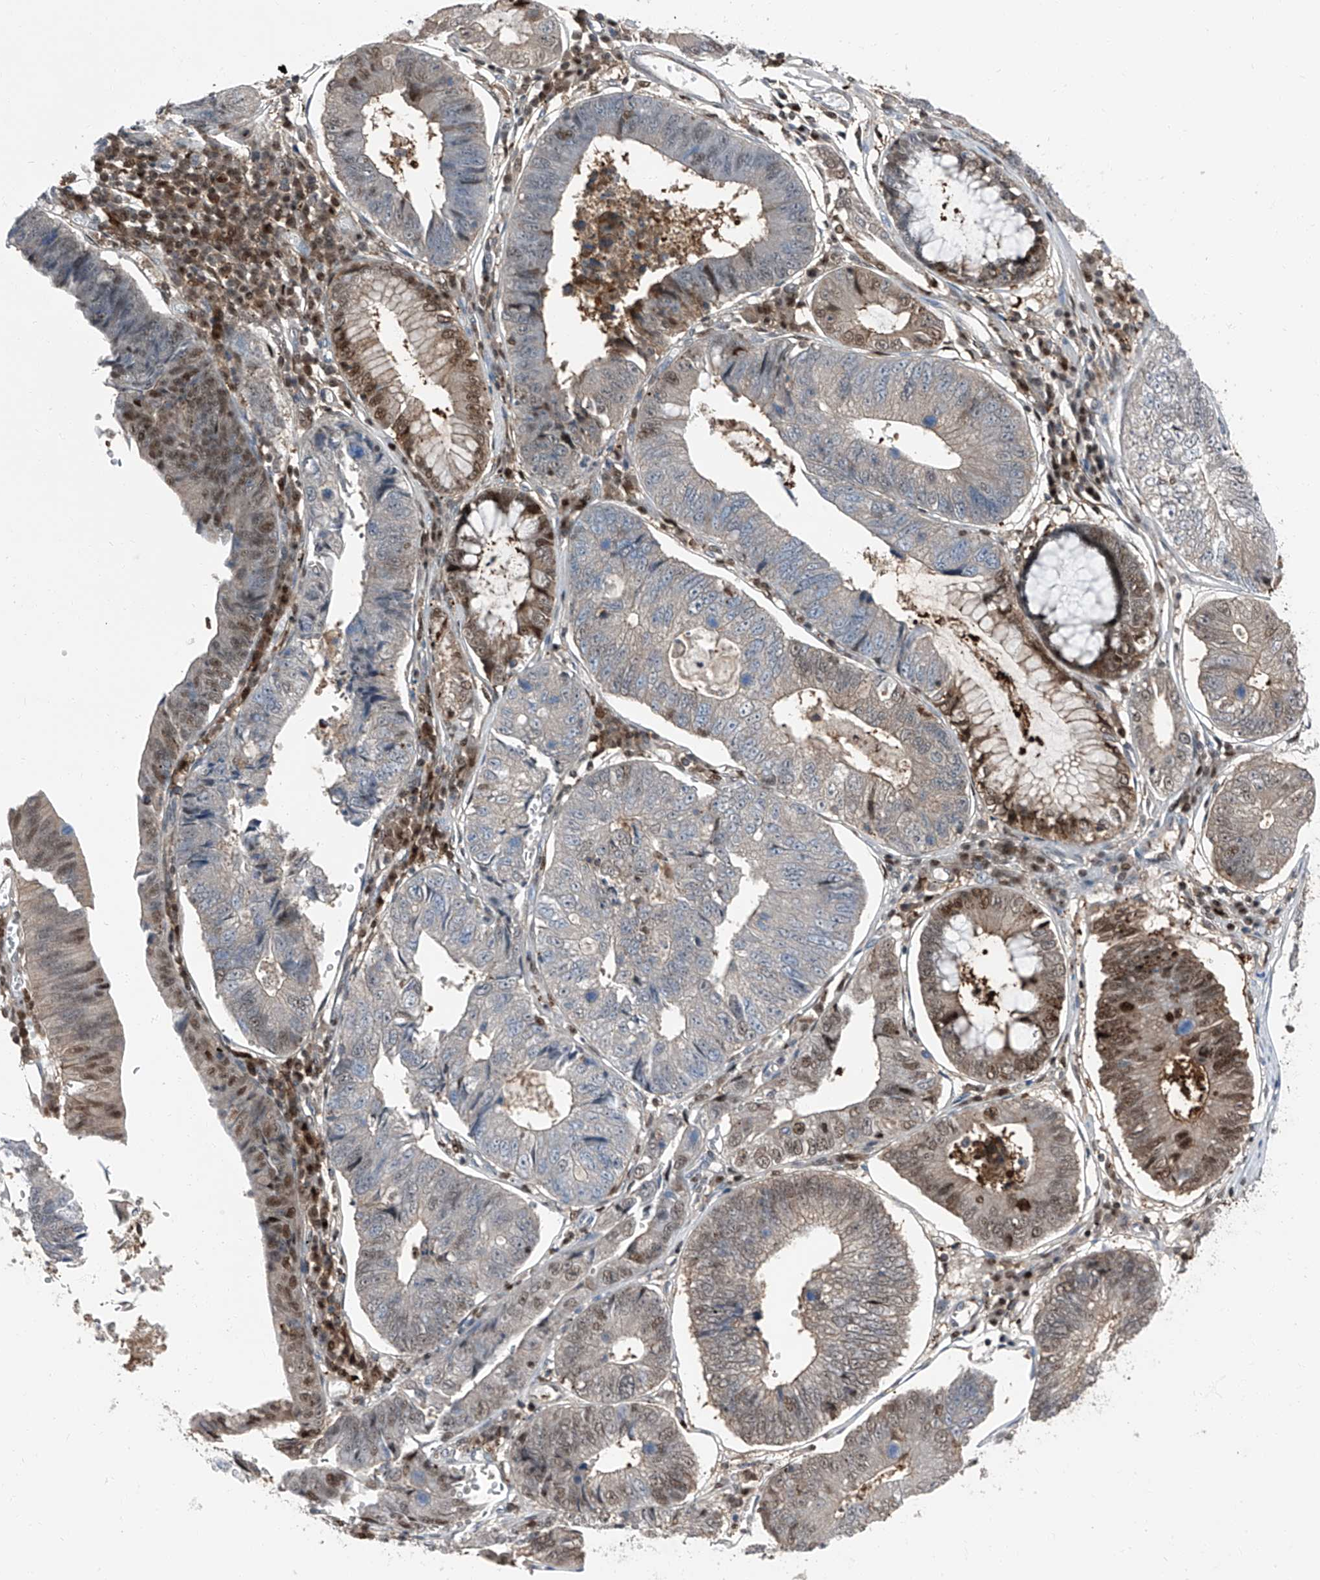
{"staining": {"intensity": "moderate", "quantity": "25%-75%", "location": "nuclear"}, "tissue": "stomach cancer", "cell_type": "Tumor cells", "image_type": "cancer", "snomed": [{"axis": "morphology", "description": "Adenocarcinoma, NOS"}, {"axis": "topography", "description": "Stomach"}], "caption": "Moderate nuclear protein positivity is present in about 25%-75% of tumor cells in stomach cancer.", "gene": "PSMB10", "patient": {"sex": "male", "age": 59}}